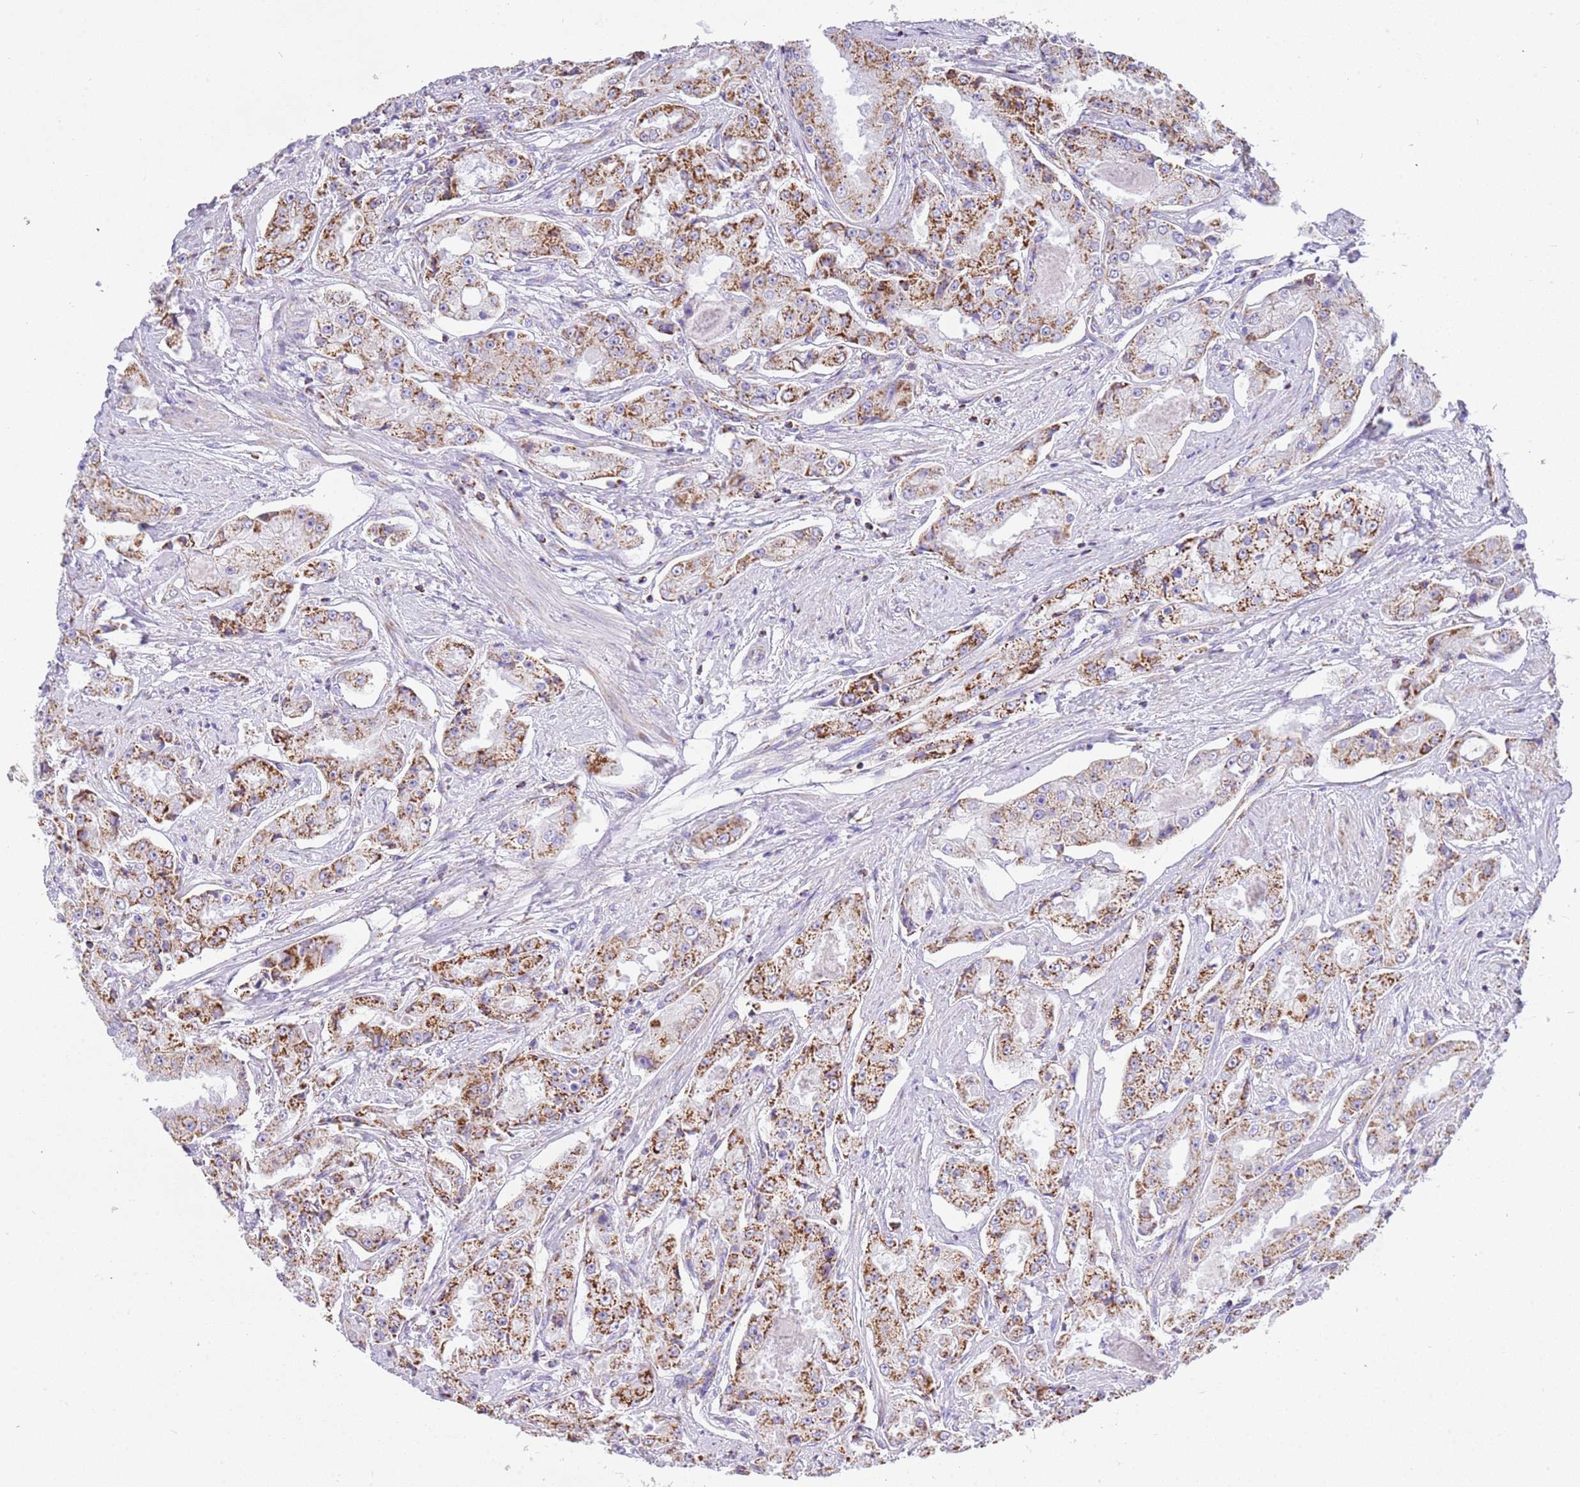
{"staining": {"intensity": "strong", "quantity": ">75%", "location": "cytoplasmic/membranous"}, "tissue": "prostate cancer", "cell_type": "Tumor cells", "image_type": "cancer", "snomed": [{"axis": "morphology", "description": "Adenocarcinoma, High grade"}, {"axis": "topography", "description": "Prostate"}], "caption": "There is high levels of strong cytoplasmic/membranous expression in tumor cells of prostate cancer, as demonstrated by immunohistochemical staining (brown color).", "gene": "SUCLG2", "patient": {"sex": "male", "age": 73}}